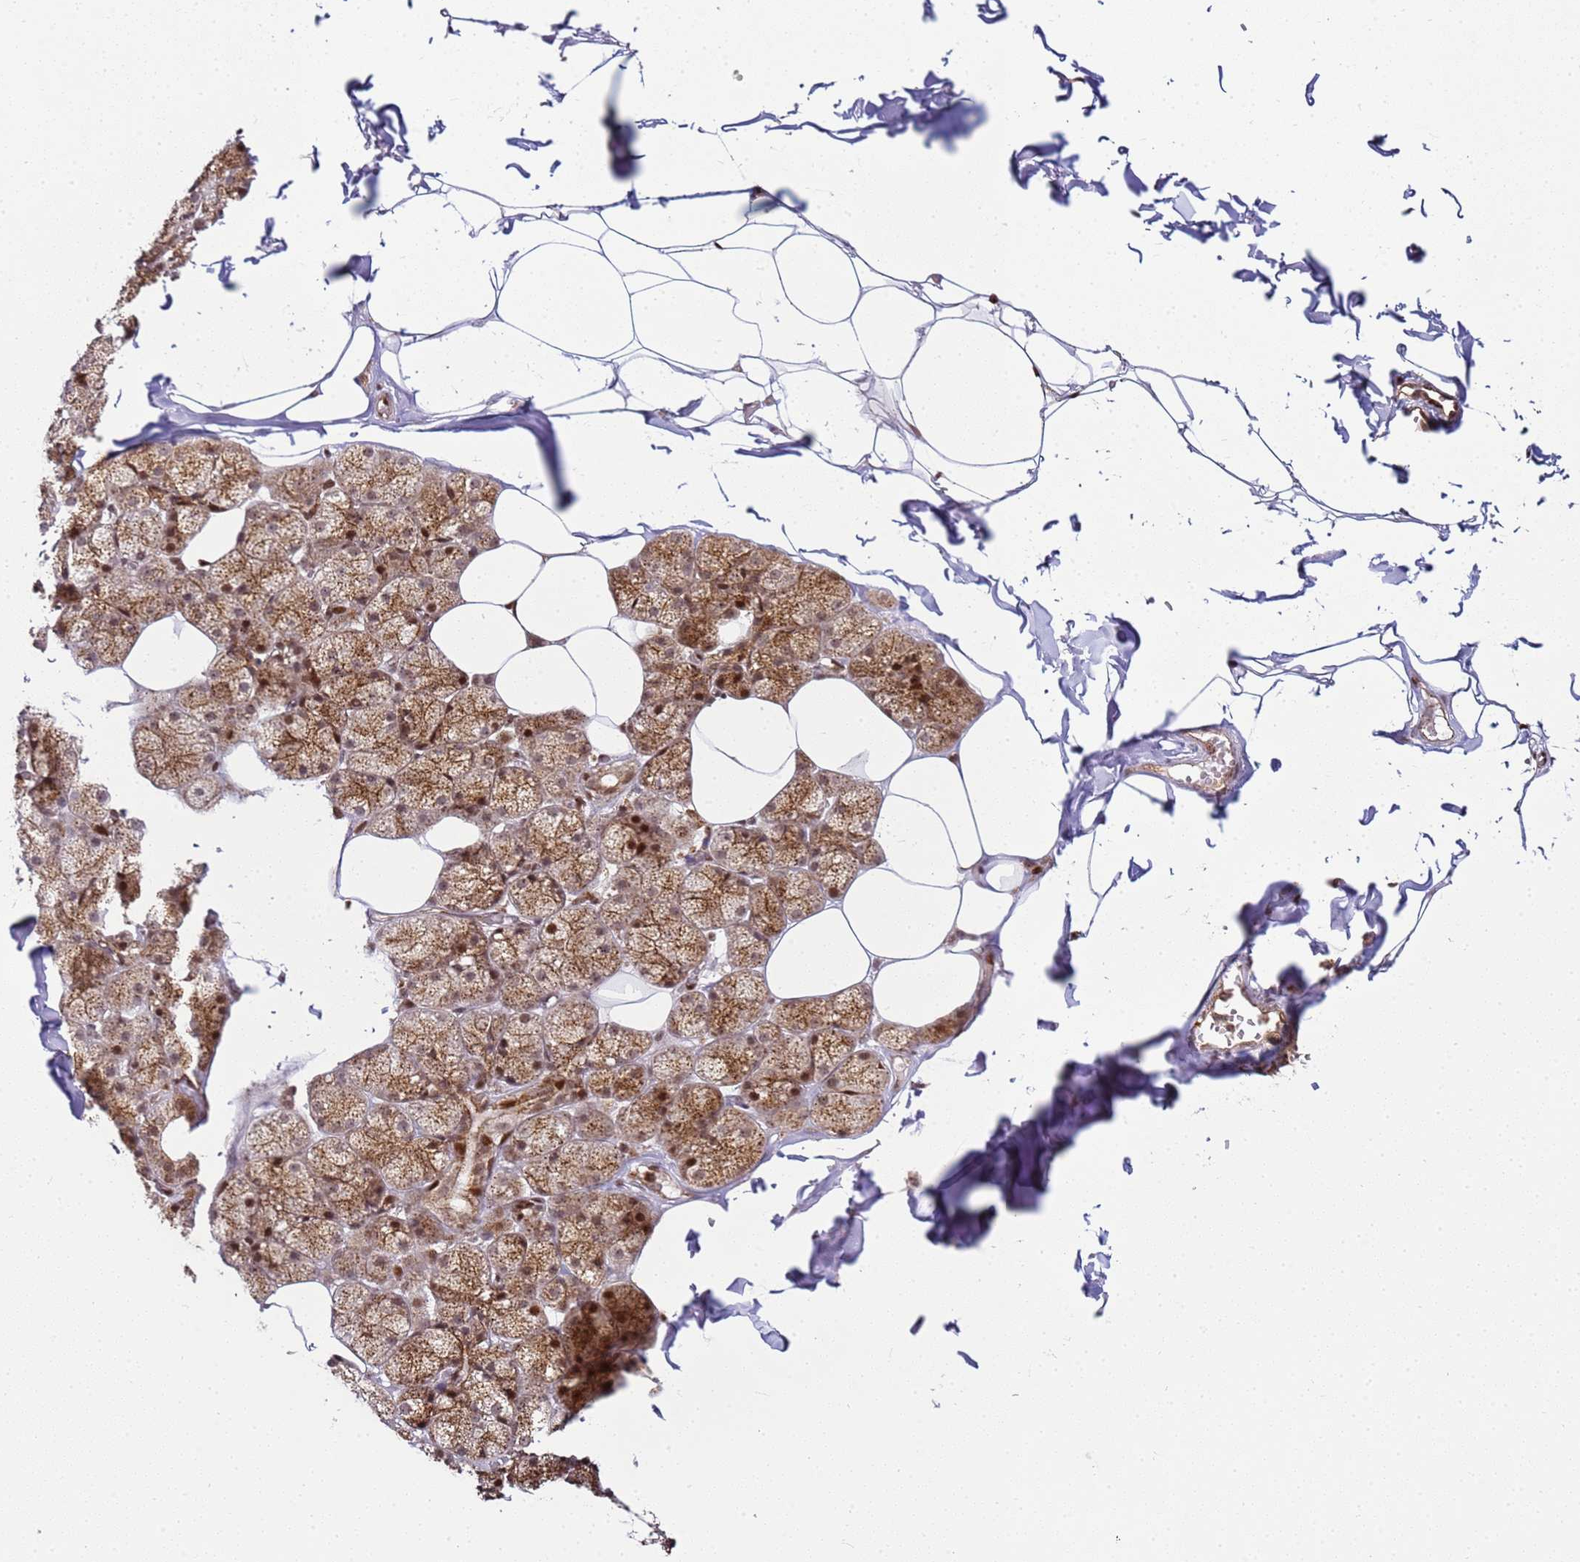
{"staining": {"intensity": "negative", "quantity": "none", "location": "none"}, "tissue": "adipose tissue", "cell_type": "Adipocytes", "image_type": "normal", "snomed": [{"axis": "morphology", "description": "Normal tissue, NOS"}, {"axis": "topography", "description": "Salivary gland"}, {"axis": "topography", "description": "Peripheral nerve tissue"}], "caption": "An immunohistochemistry photomicrograph of normal adipose tissue is shown. There is no staining in adipocytes of adipose tissue. (DAB IHC visualized using brightfield microscopy, high magnification).", "gene": "PEX14", "patient": {"sex": "male", "age": 38}}